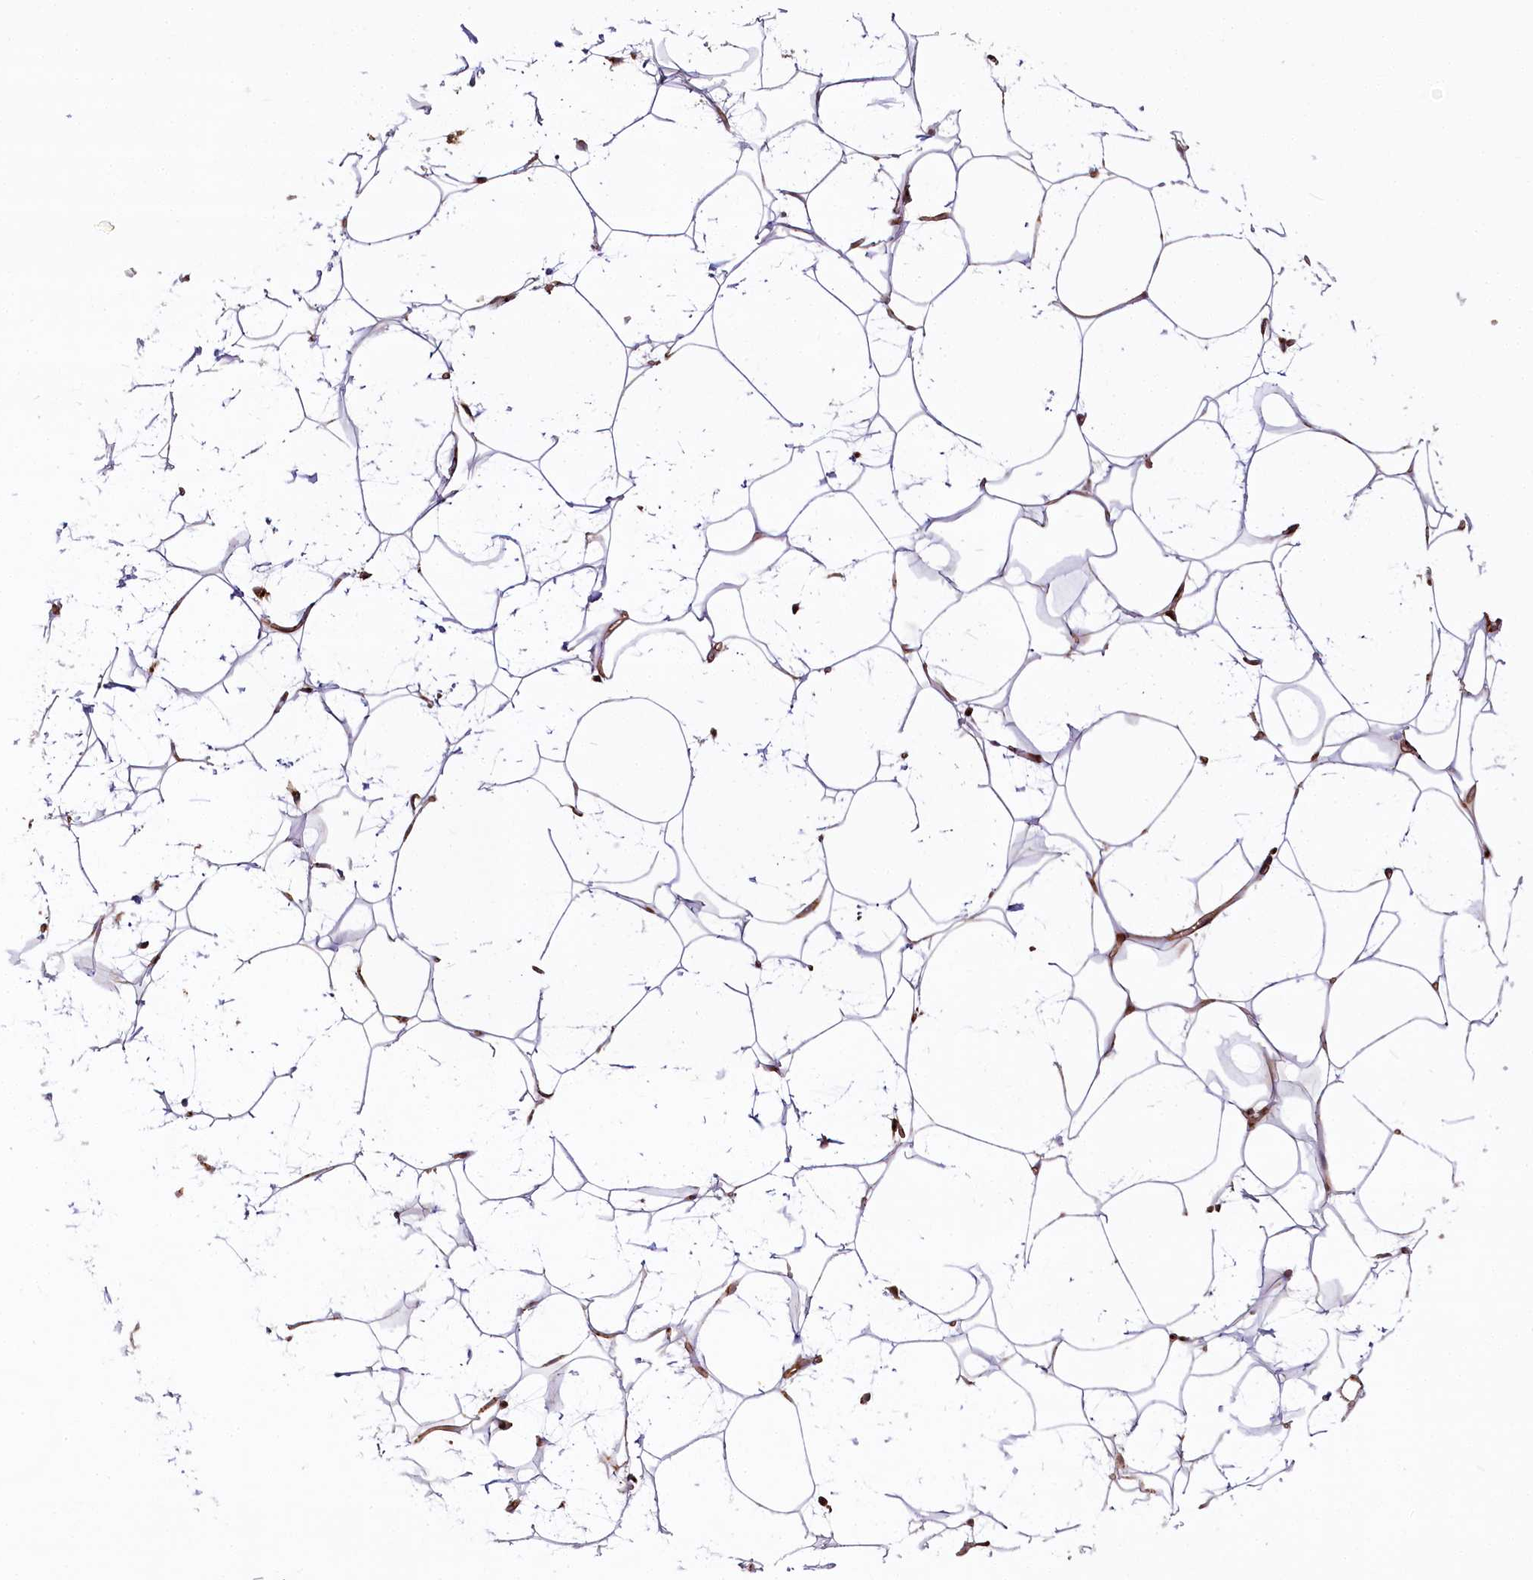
{"staining": {"intensity": "moderate", "quantity": ">75%", "location": "nuclear"}, "tissue": "adipose tissue", "cell_type": "Adipocytes", "image_type": "normal", "snomed": [{"axis": "morphology", "description": "Normal tissue, NOS"}, {"axis": "topography", "description": "Breast"}], "caption": "Immunohistochemistry (IHC) (DAB (3,3'-diaminobenzidine)) staining of normal human adipose tissue reveals moderate nuclear protein positivity in approximately >75% of adipocytes.", "gene": "COPG1", "patient": {"sex": "female", "age": 26}}